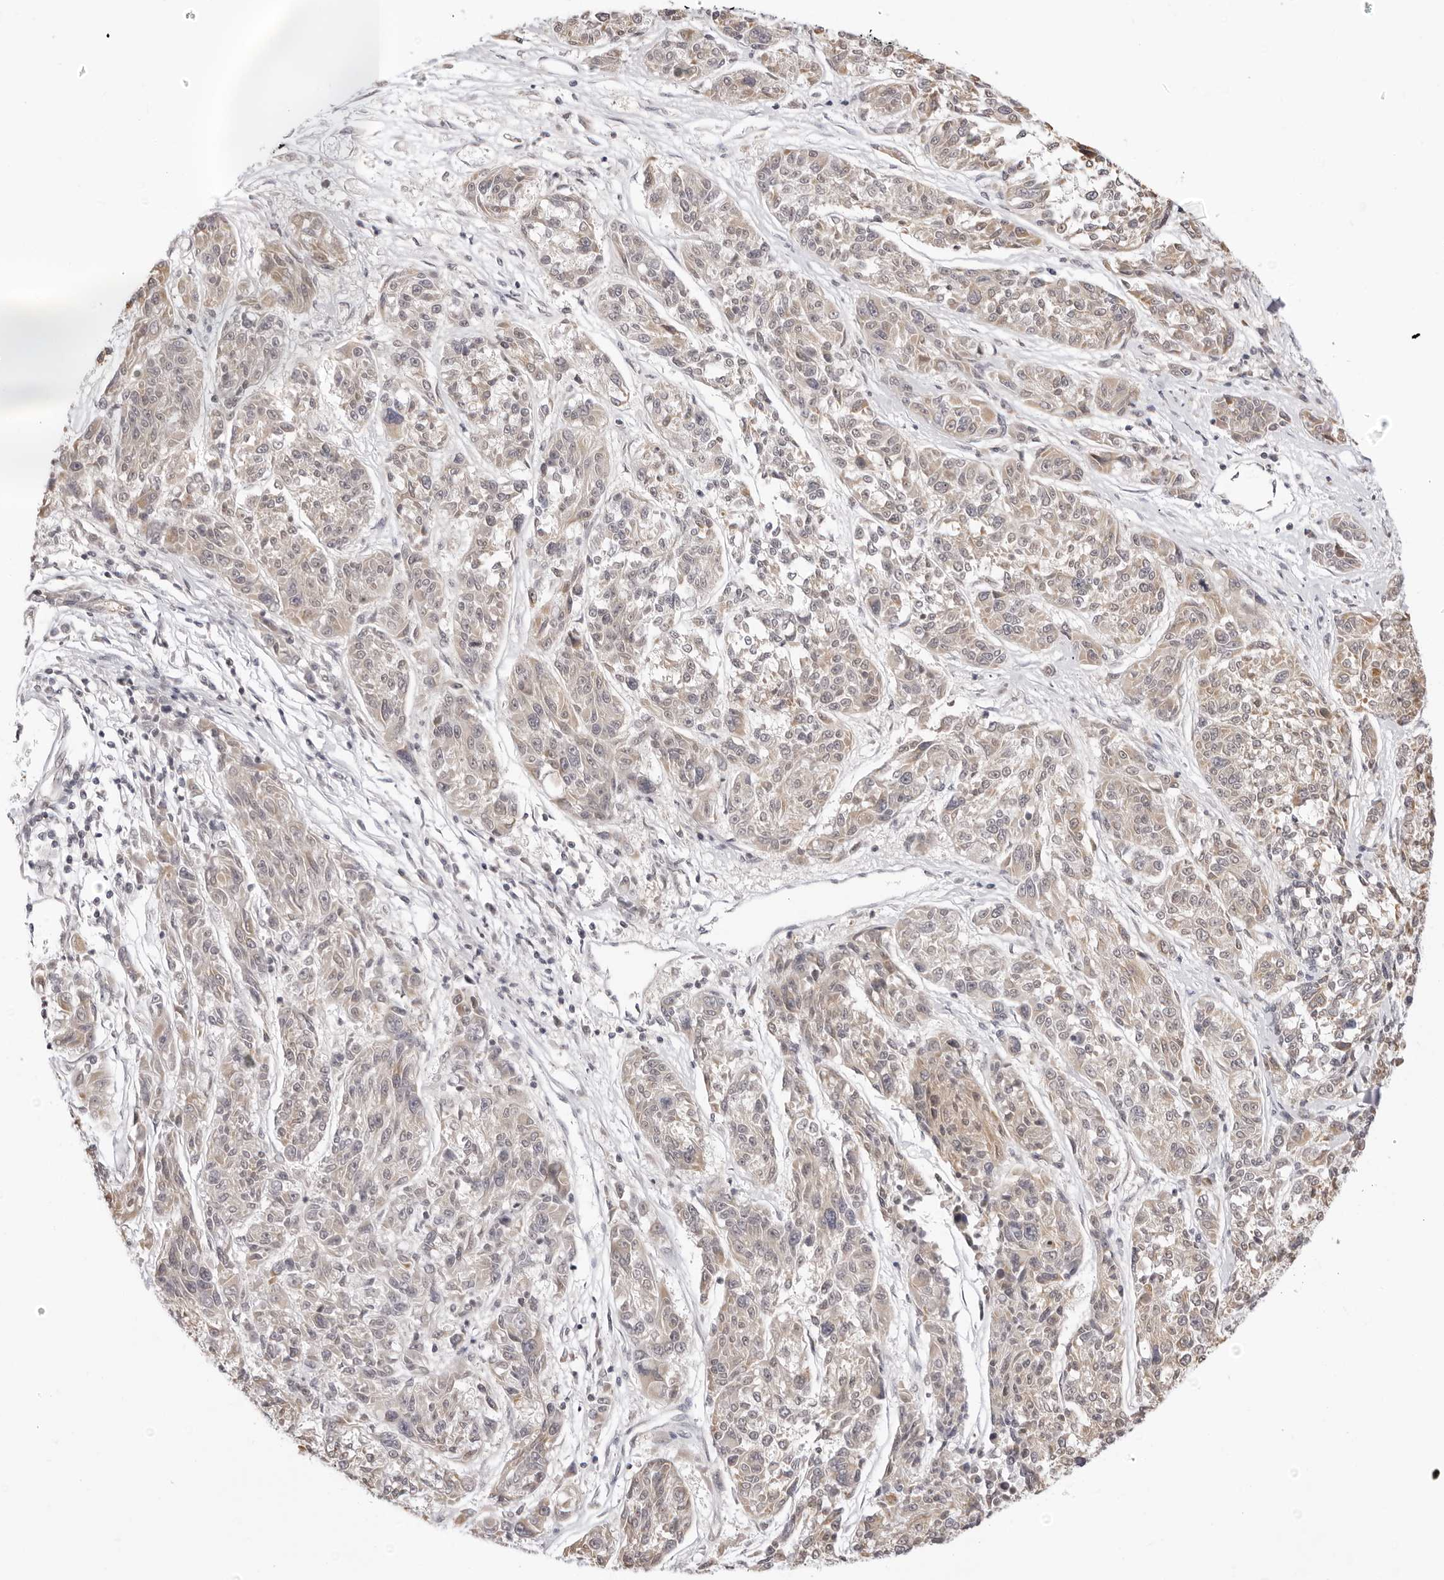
{"staining": {"intensity": "weak", "quantity": "25%-75%", "location": "cytoplasmic/membranous"}, "tissue": "melanoma", "cell_type": "Tumor cells", "image_type": "cancer", "snomed": [{"axis": "morphology", "description": "Malignant melanoma, NOS"}, {"axis": "topography", "description": "Skin"}], "caption": "Tumor cells display low levels of weak cytoplasmic/membranous staining in about 25%-75% of cells in malignant melanoma.", "gene": "FDPS", "patient": {"sex": "male", "age": 53}}